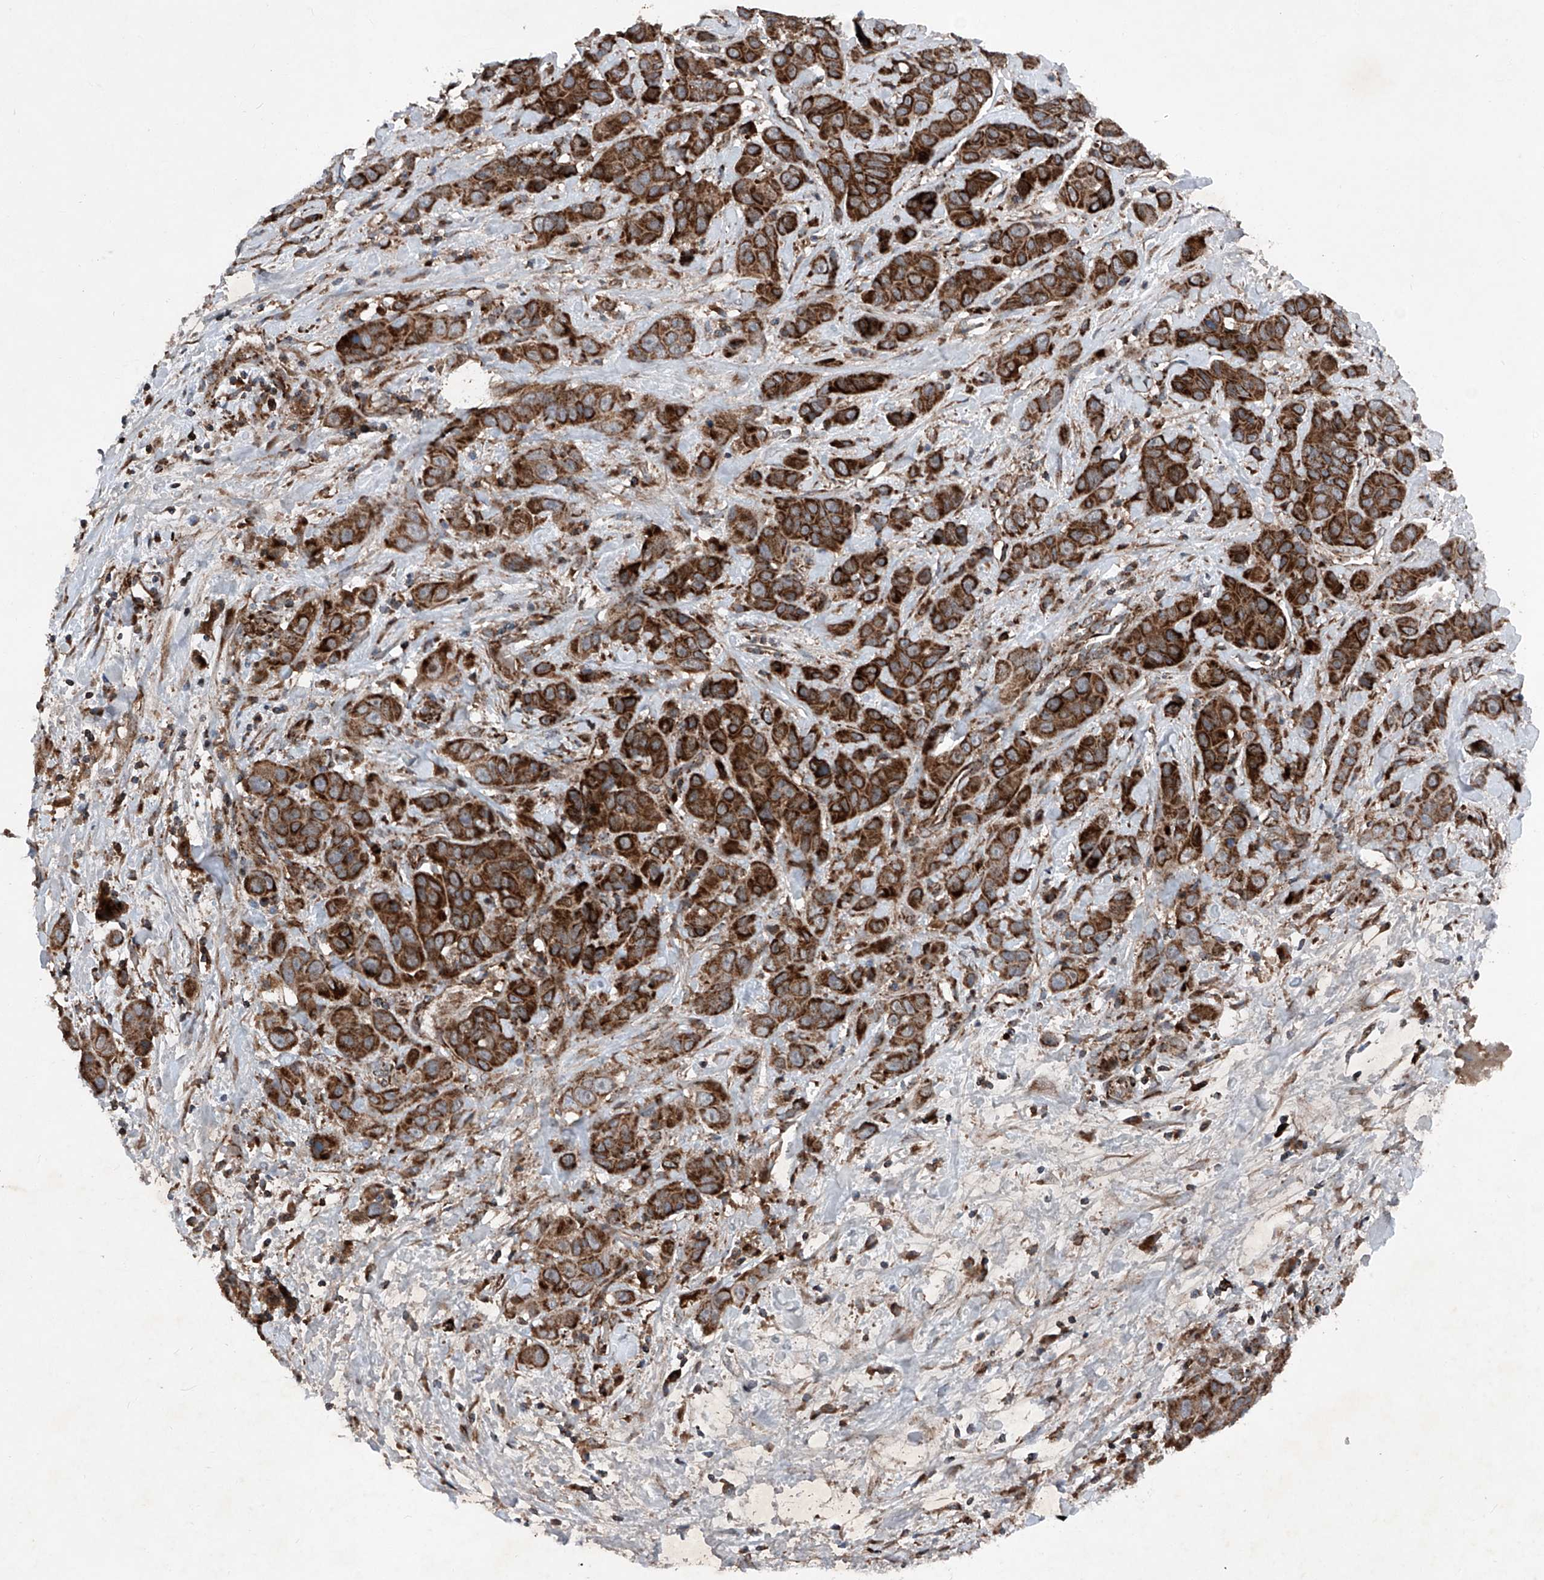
{"staining": {"intensity": "strong", "quantity": ">75%", "location": "cytoplasmic/membranous"}, "tissue": "liver cancer", "cell_type": "Tumor cells", "image_type": "cancer", "snomed": [{"axis": "morphology", "description": "Cholangiocarcinoma"}, {"axis": "topography", "description": "Liver"}], "caption": "This image demonstrates IHC staining of human cholangiocarcinoma (liver), with high strong cytoplasmic/membranous staining in about >75% of tumor cells.", "gene": "DAD1", "patient": {"sex": "female", "age": 52}}